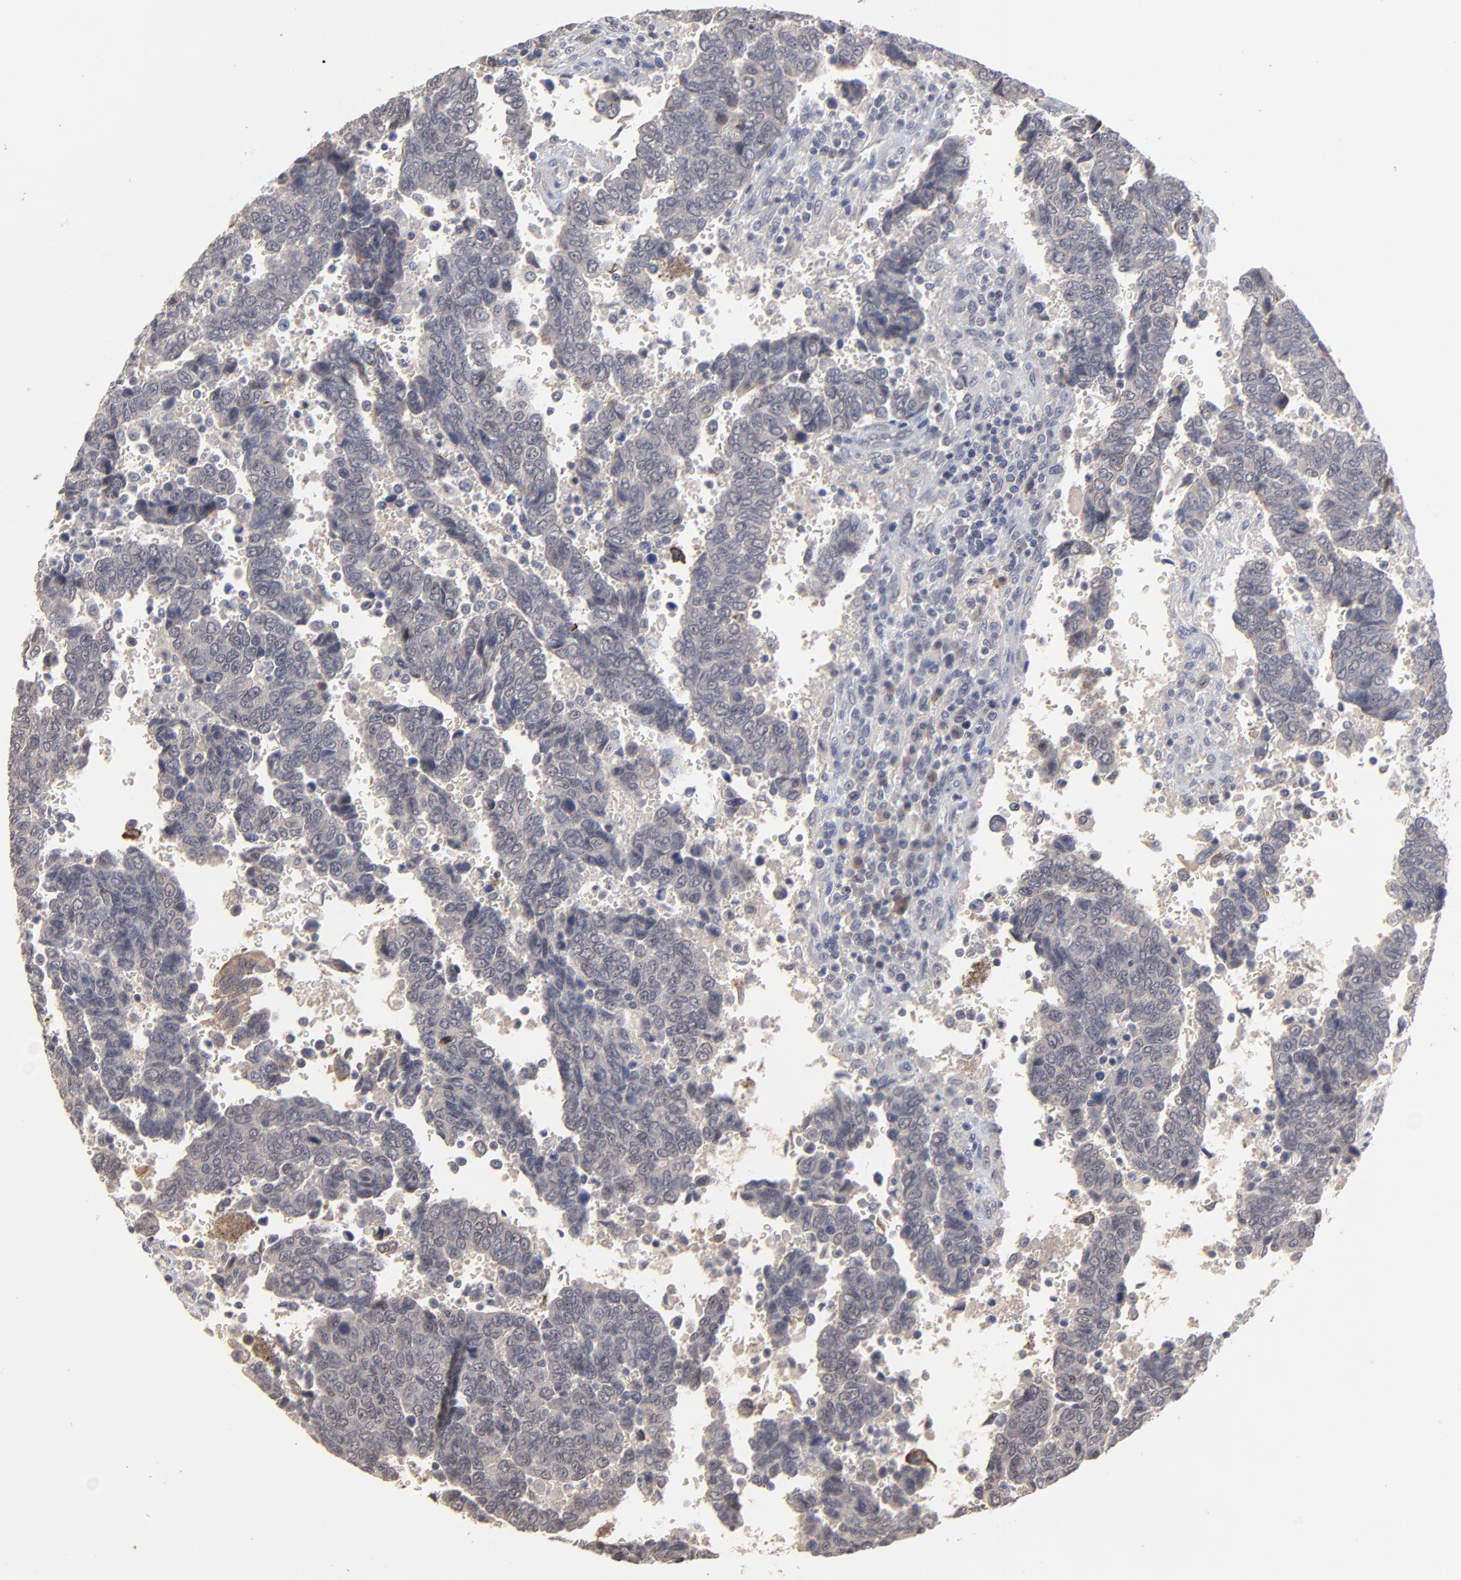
{"staining": {"intensity": "negative", "quantity": "none", "location": "none"}, "tissue": "urothelial cancer", "cell_type": "Tumor cells", "image_type": "cancer", "snomed": [{"axis": "morphology", "description": "Urothelial carcinoma, High grade"}, {"axis": "topography", "description": "Urinary bladder"}], "caption": "A histopathology image of human urothelial cancer is negative for staining in tumor cells.", "gene": "FAM199X", "patient": {"sex": "male", "age": 86}}